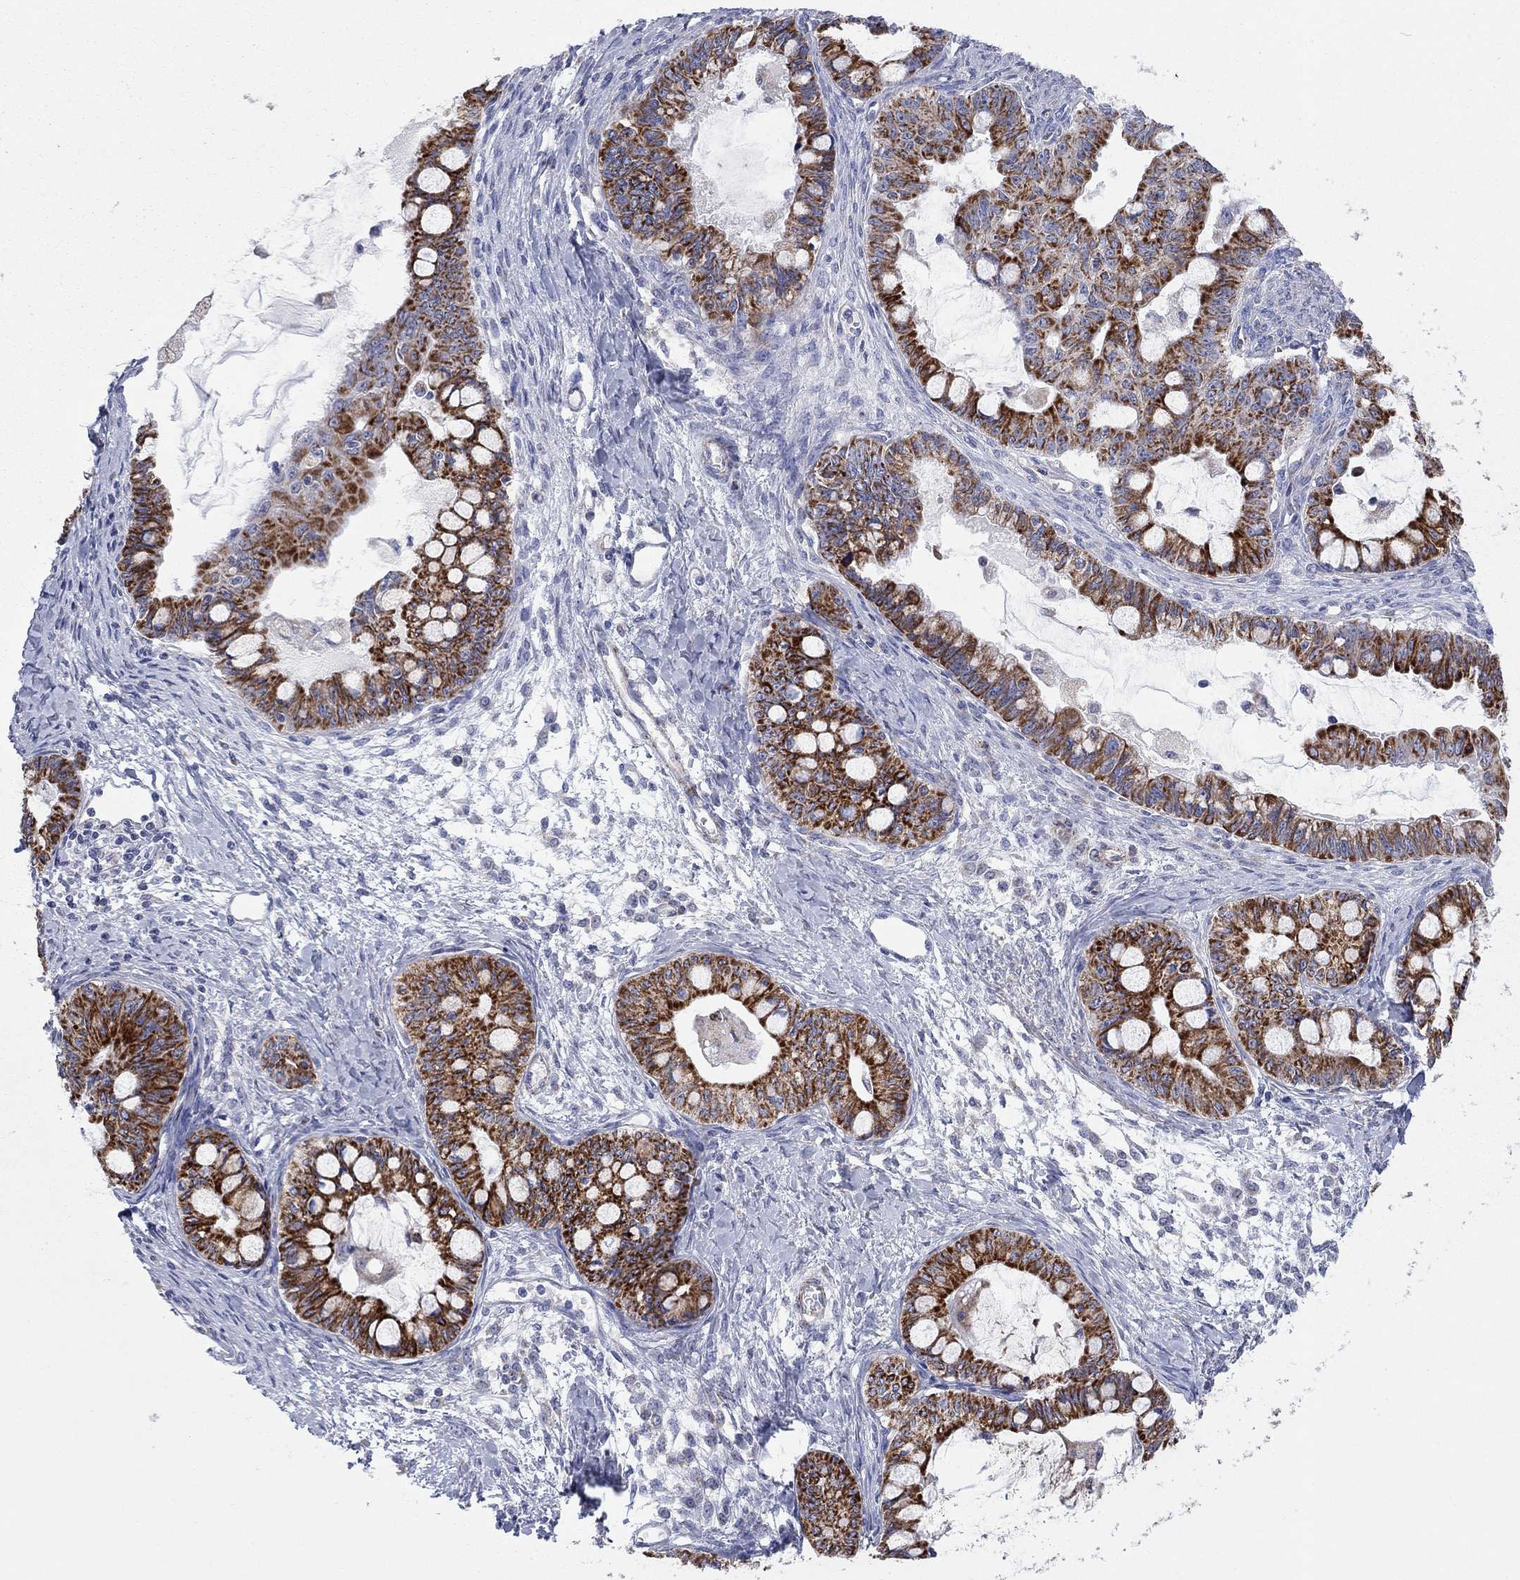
{"staining": {"intensity": "strong", "quantity": ">75%", "location": "cytoplasmic/membranous"}, "tissue": "ovarian cancer", "cell_type": "Tumor cells", "image_type": "cancer", "snomed": [{"axis": "morphology", "description": "Cystadenocarcinoma, mucinous, NOS"}, {"axis": "topography", "description": "Ovary"}], "caption": "A histopathology image of mucinous cystadenocarcinoma (ovarian) stained for a protein demonstrates strong cytoplasmic/membranous brown staining in tumor cells.", "gene": "MGST3", "patient": {"sex": "female", "age": 63}}